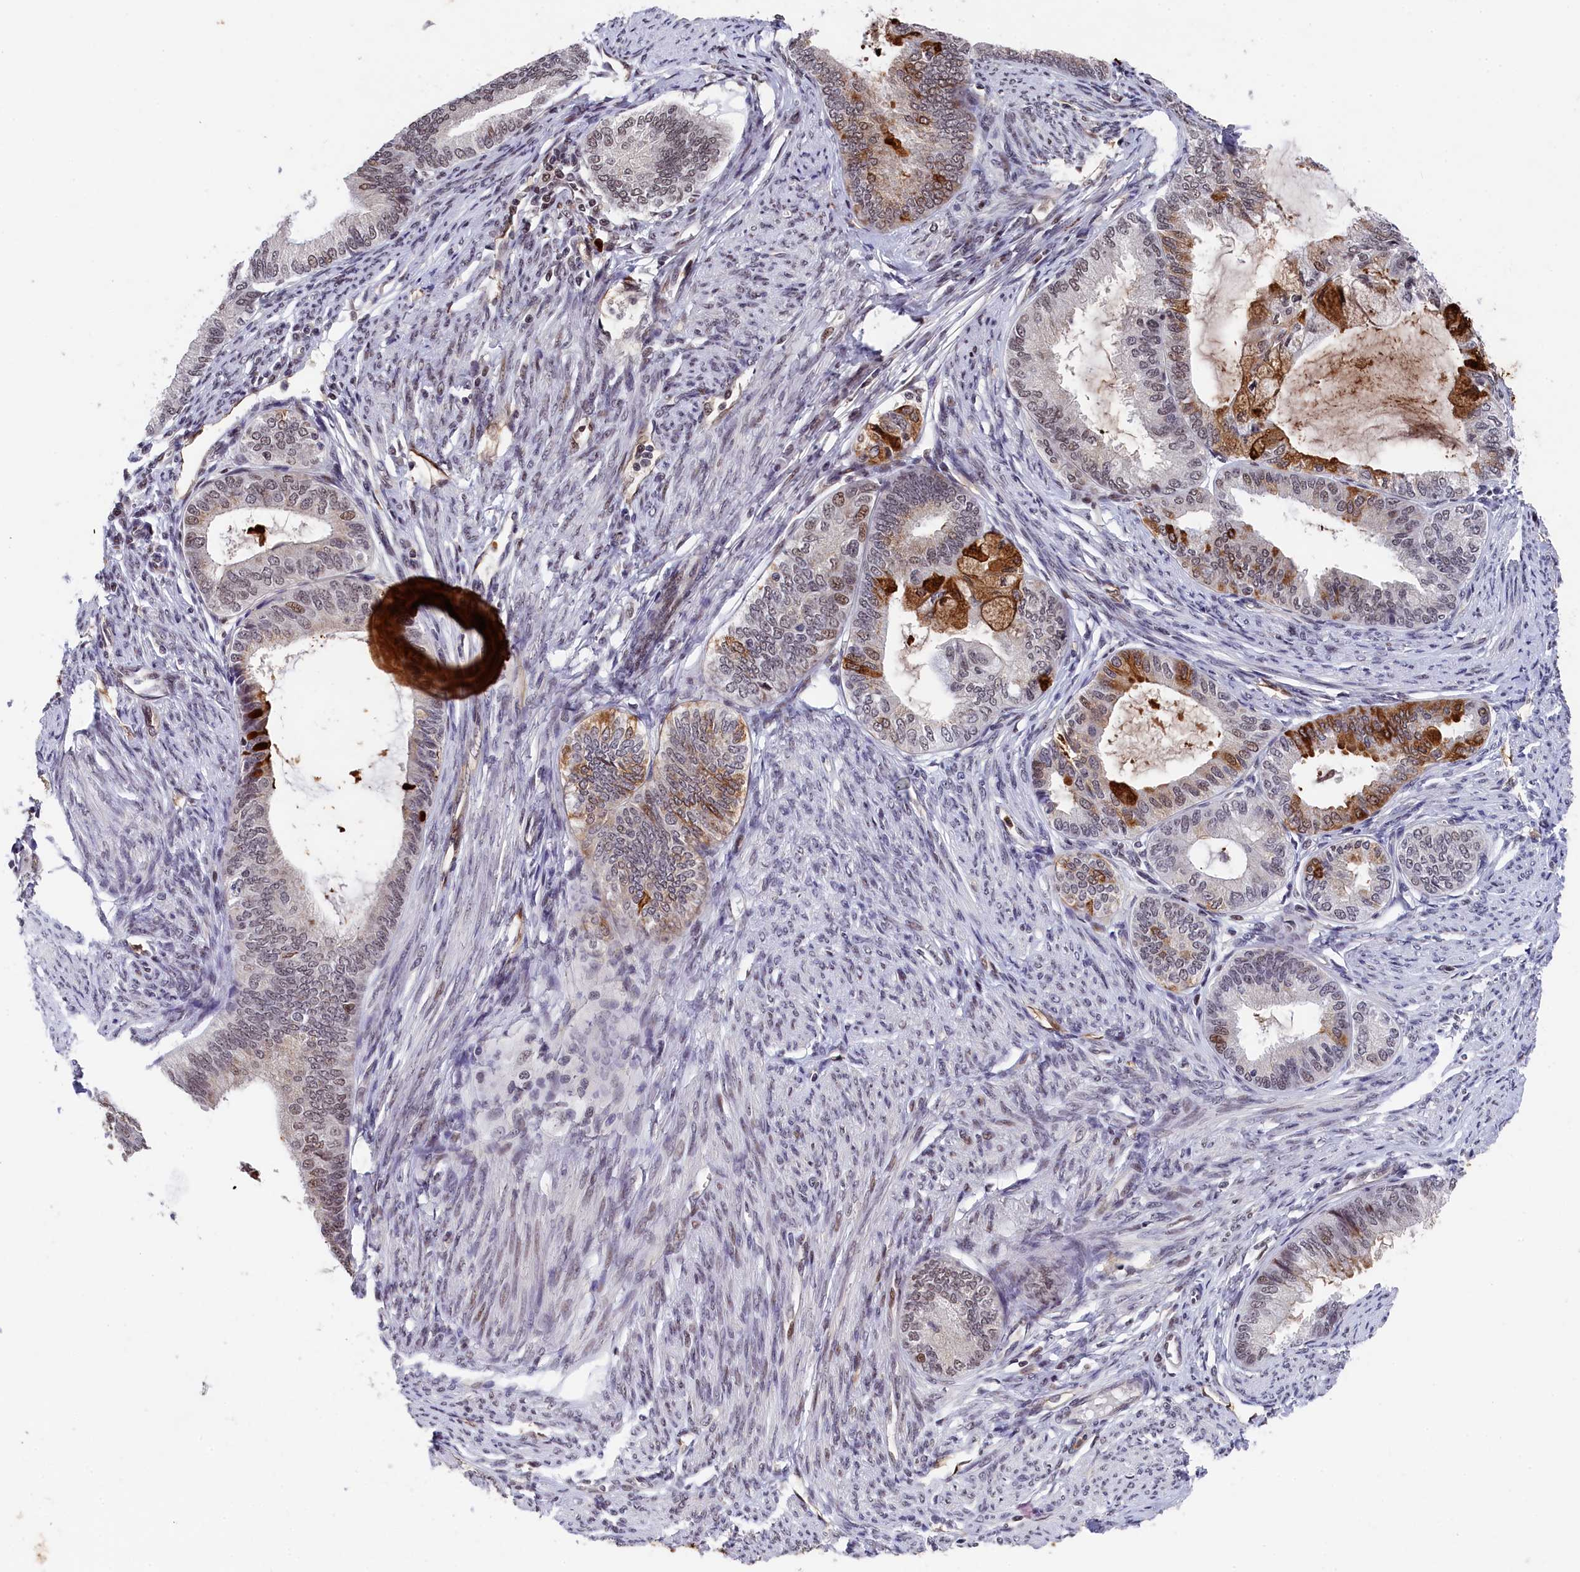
{"staining": {"intensity": "strong", "quantity": "25%-75%", "location": "cytoplasmic/membranous,nuclear"}, "tissue": "endometrial cancer", "cell_type": "Tumor cells", "image_type": "cancer", "snomed": [{"axis": "morphology", "description": "Adenocarcinoma, NOS"}, {"axis": "topography", "description": "Endometrium"}], "caption": "Protein expression analysis of endometrial adenocarcinoma shows strong cytoplasmic/membranous and nuclear staining in about 25%-75% of tumor cells.", "gene": "ADIG", "patient": {"sex": "female", "age": 86}}